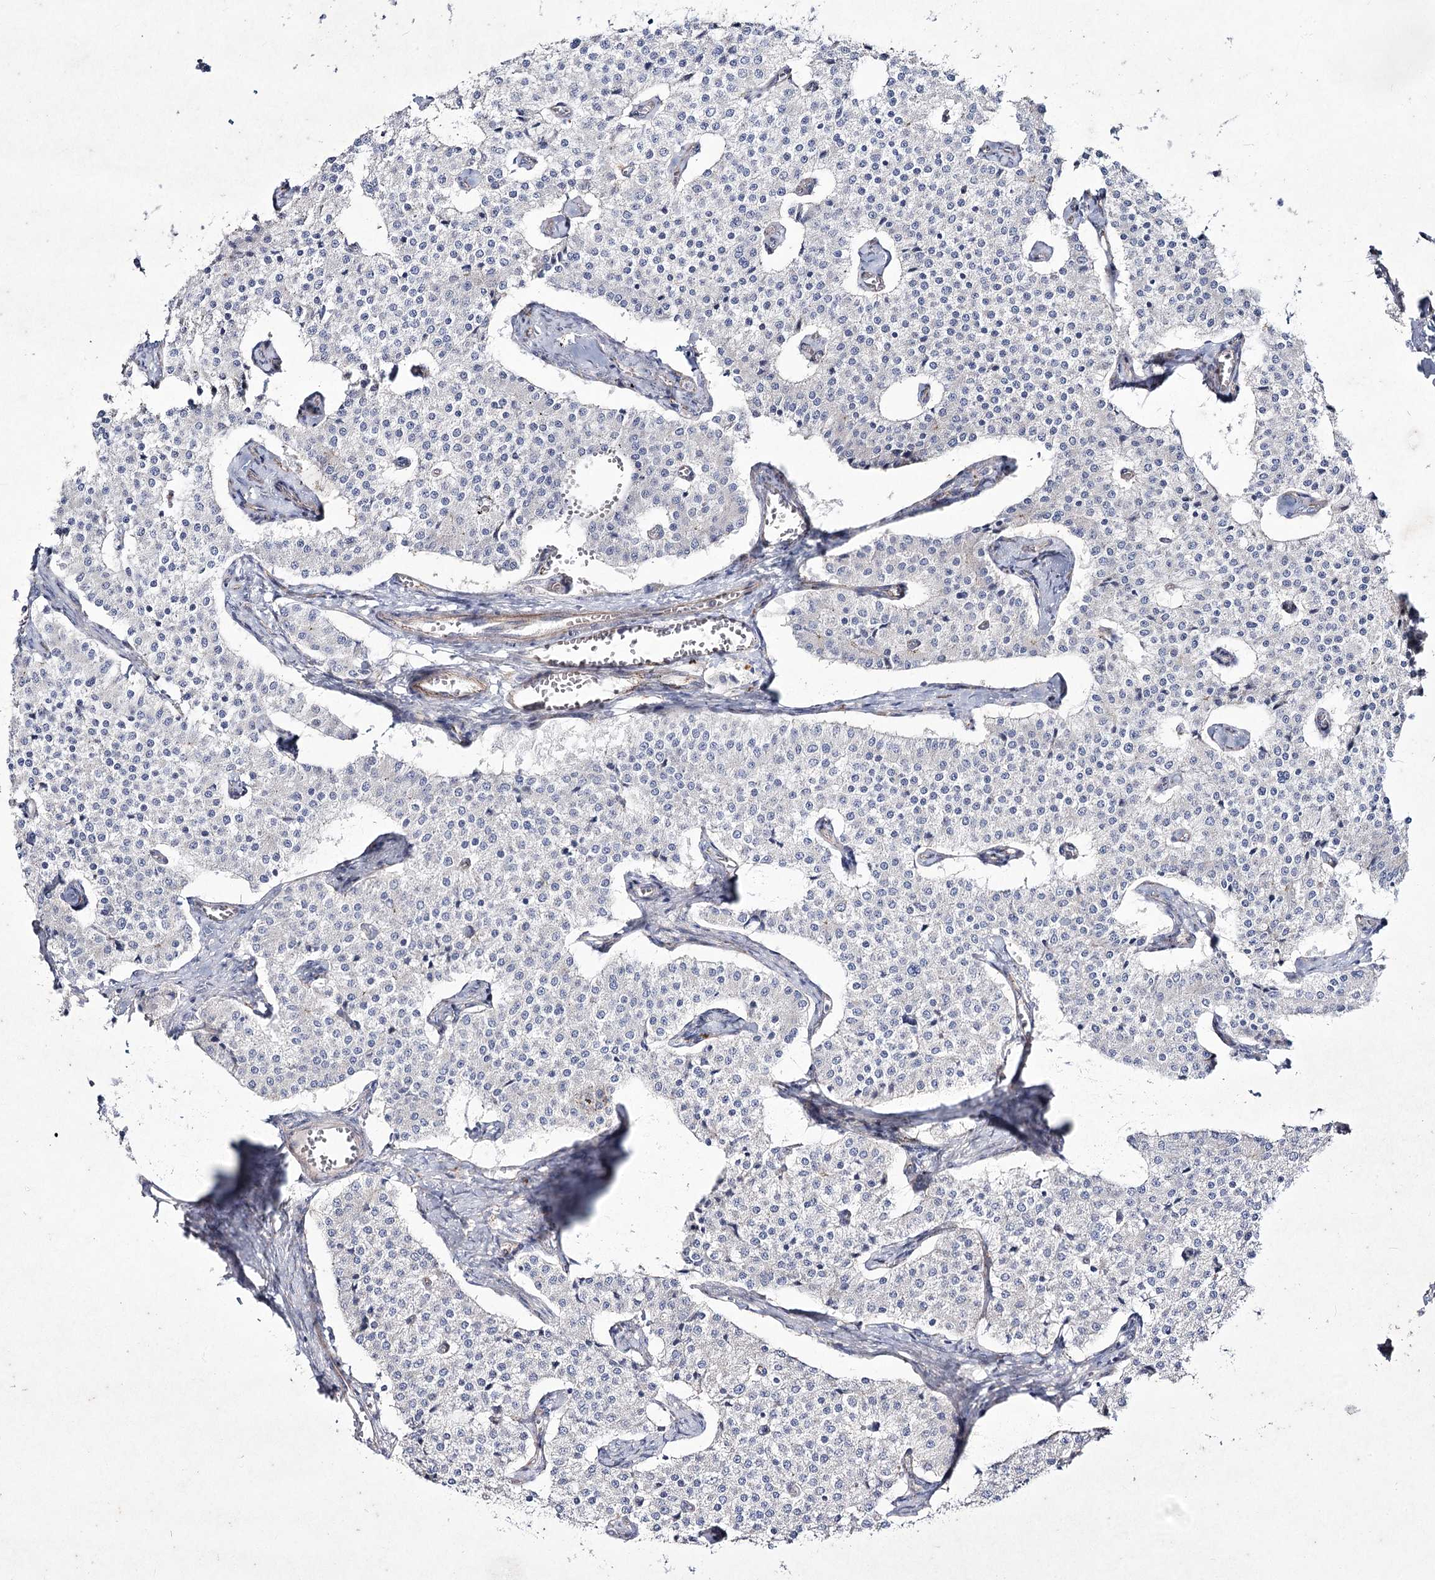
{"staining": {"intensity": "negative", "quantity": "none", "location": "none"}, "tissue": "carcinoid", "cell_type": "Tumor cells", "image_type": "cancer", "snomed": [{"axis": "morphology", "description": "Carcinoid, malignant, NOS"}, {"axis": "topography", "description": "Colon"}], "caption": "Tumor cells are negative for protein expression in human carcinoid (malignant).", "gene": "LDLRAD3", "patient": {"sex": "female", "age": 52}}